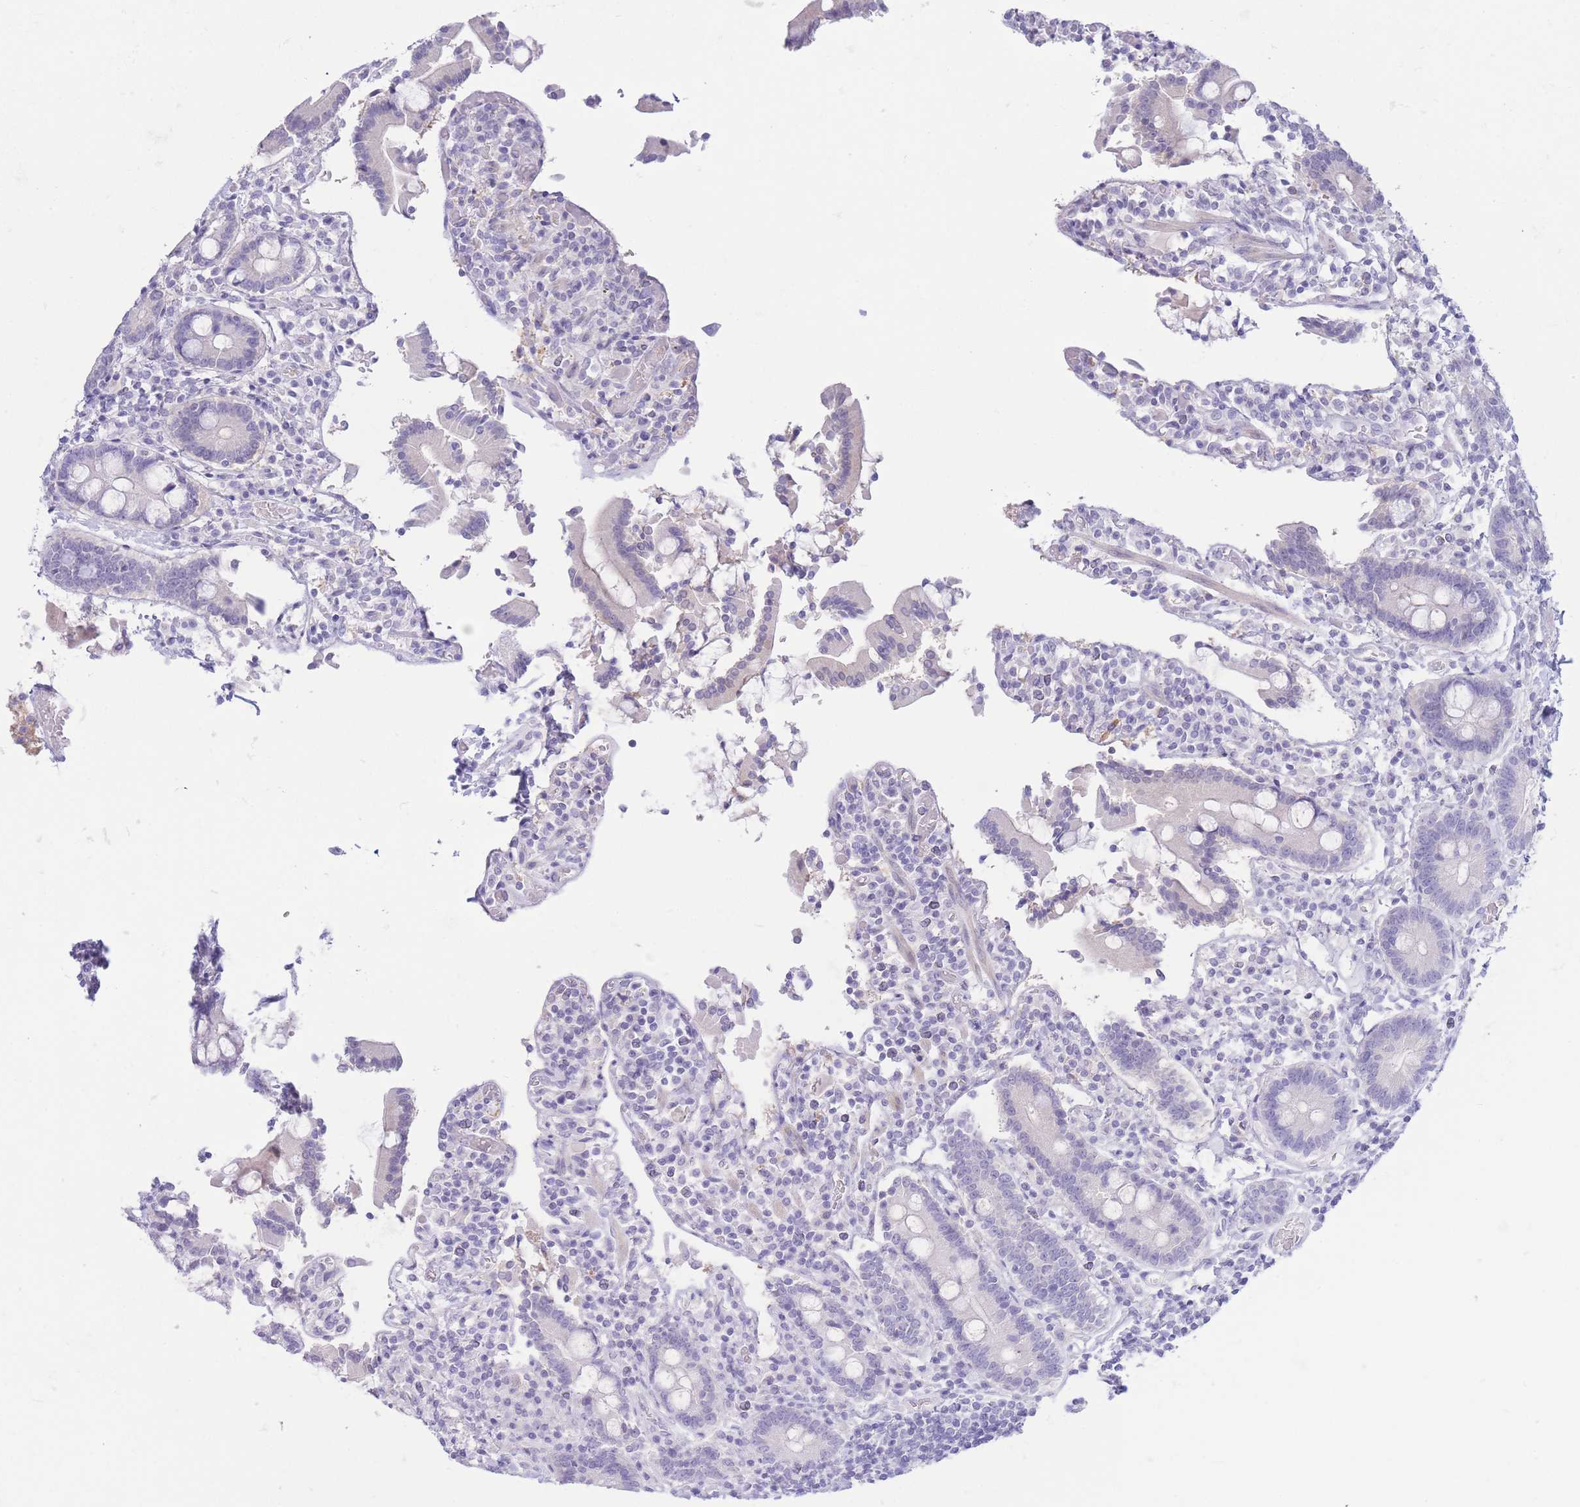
{"staining": {"intensity": "weak", "quantity": "<25%", "location": "cytoplasmic/membranous"}, "tissue": "duodenum", "cell_type": "Glandular cells", "image_type": "normal", "snomed": [{"axis": "morphology", "description": "Normal tissue, NOS"}, {"axis": "topography", "description": "Duodenum"}], "caption": "The photomicrograph exhibits no staining of glandular cells in benign duodenum. The staining was performed using DAB (3,3'-diaminobenzidine) to visualize the protein expression in brown, while the nuclei were stained in blue with hematoxylin (Magnification: 20x).", "gene": "PKLR", "patient": {"sex": "male", "age": 55}}